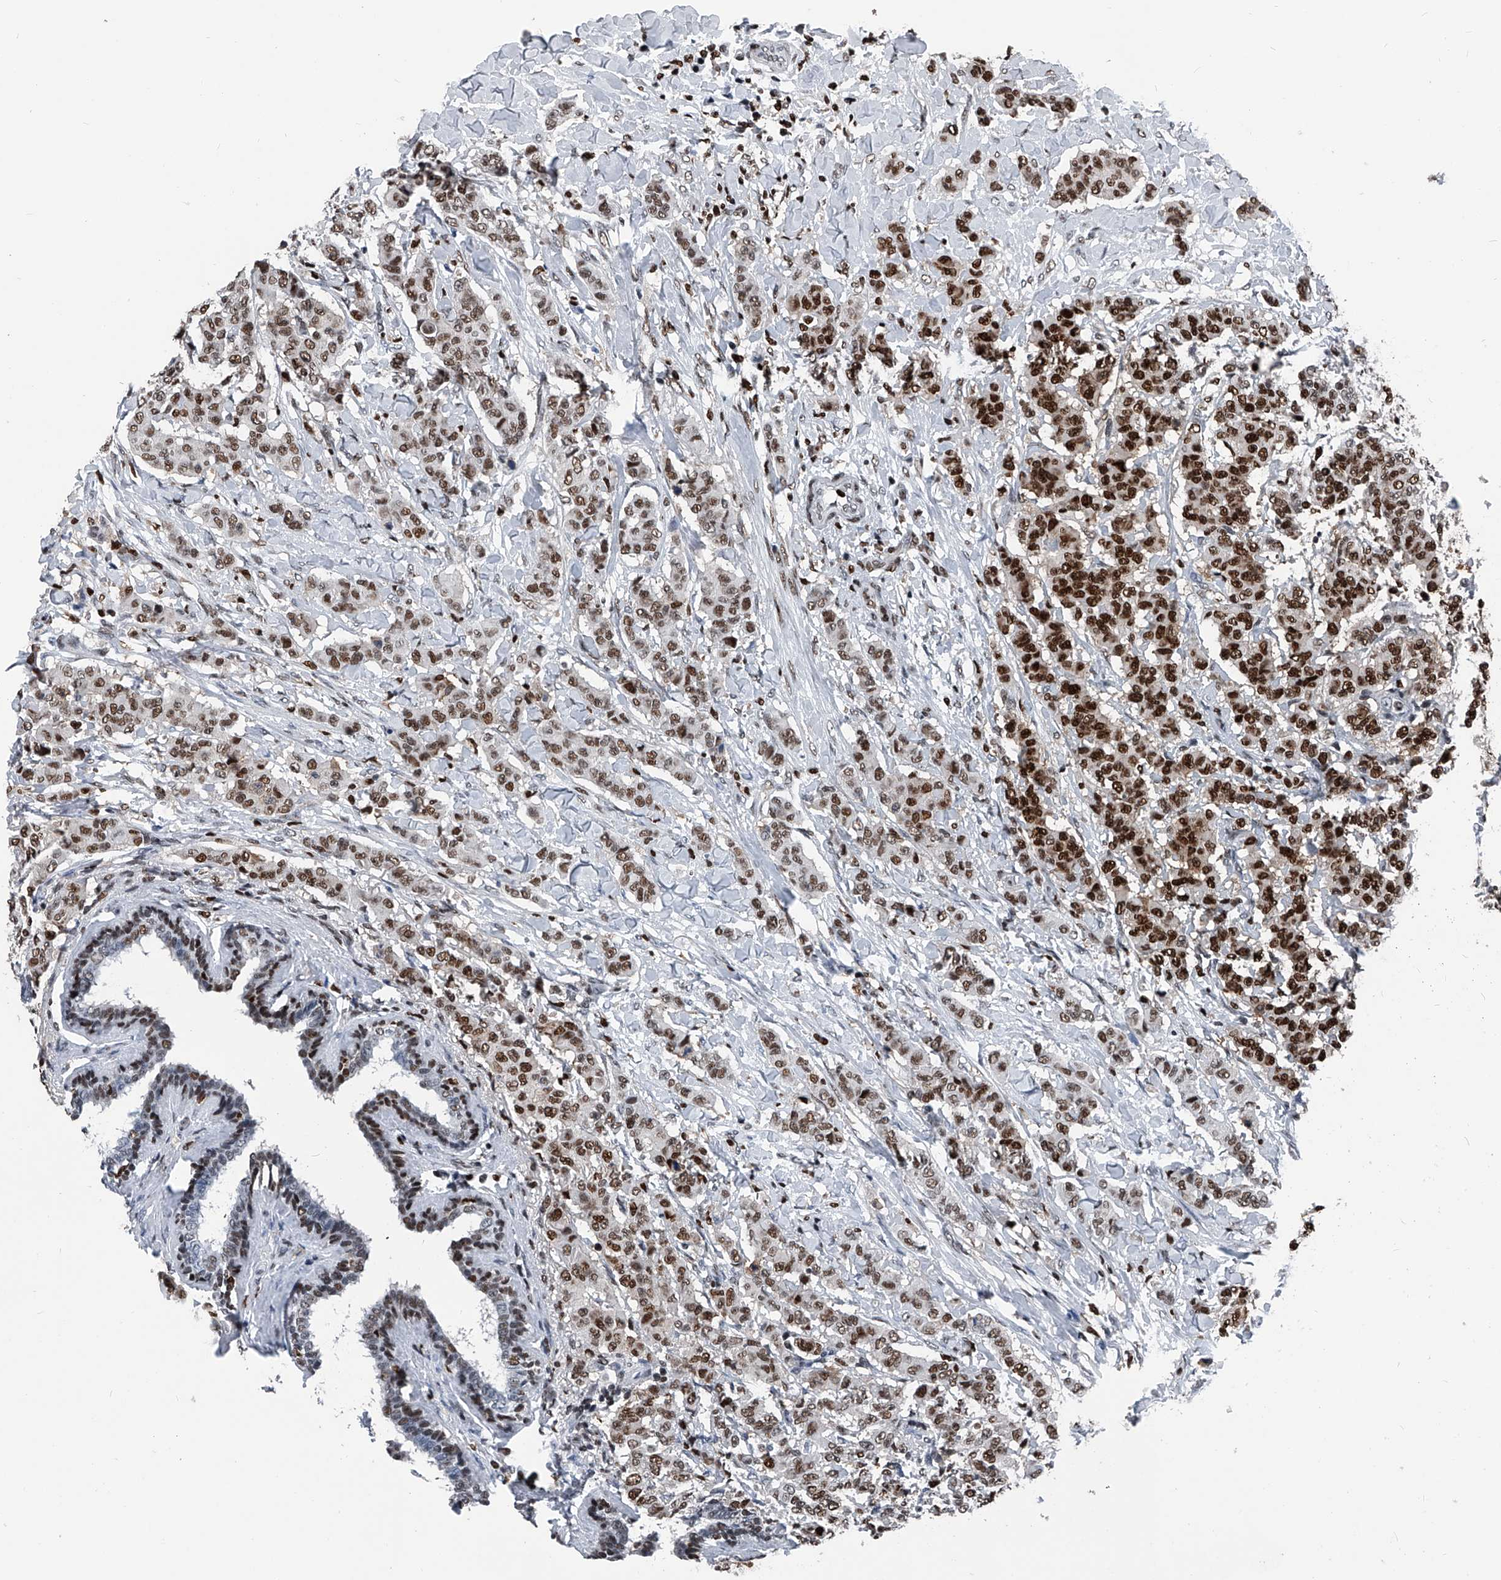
{"staining": {"intensity": "strong", "quantity": "25%-75%", "location": "nuclear"}, "tissue": "breast cancer", "cell_type": "Tumor cells", "image_type": "cancer", "snomed": [{"axis": "morphology", "description": "Duct carcinoma"}, {"axis": "topography", "description": "Breast"}], "caption": "Tumor cells display high levels of strong nuclear positivity in about 25%-75% of cells in human breast cancer.", "gene": "FKBP5", "patient": {"sex": "female", "age": 40}}